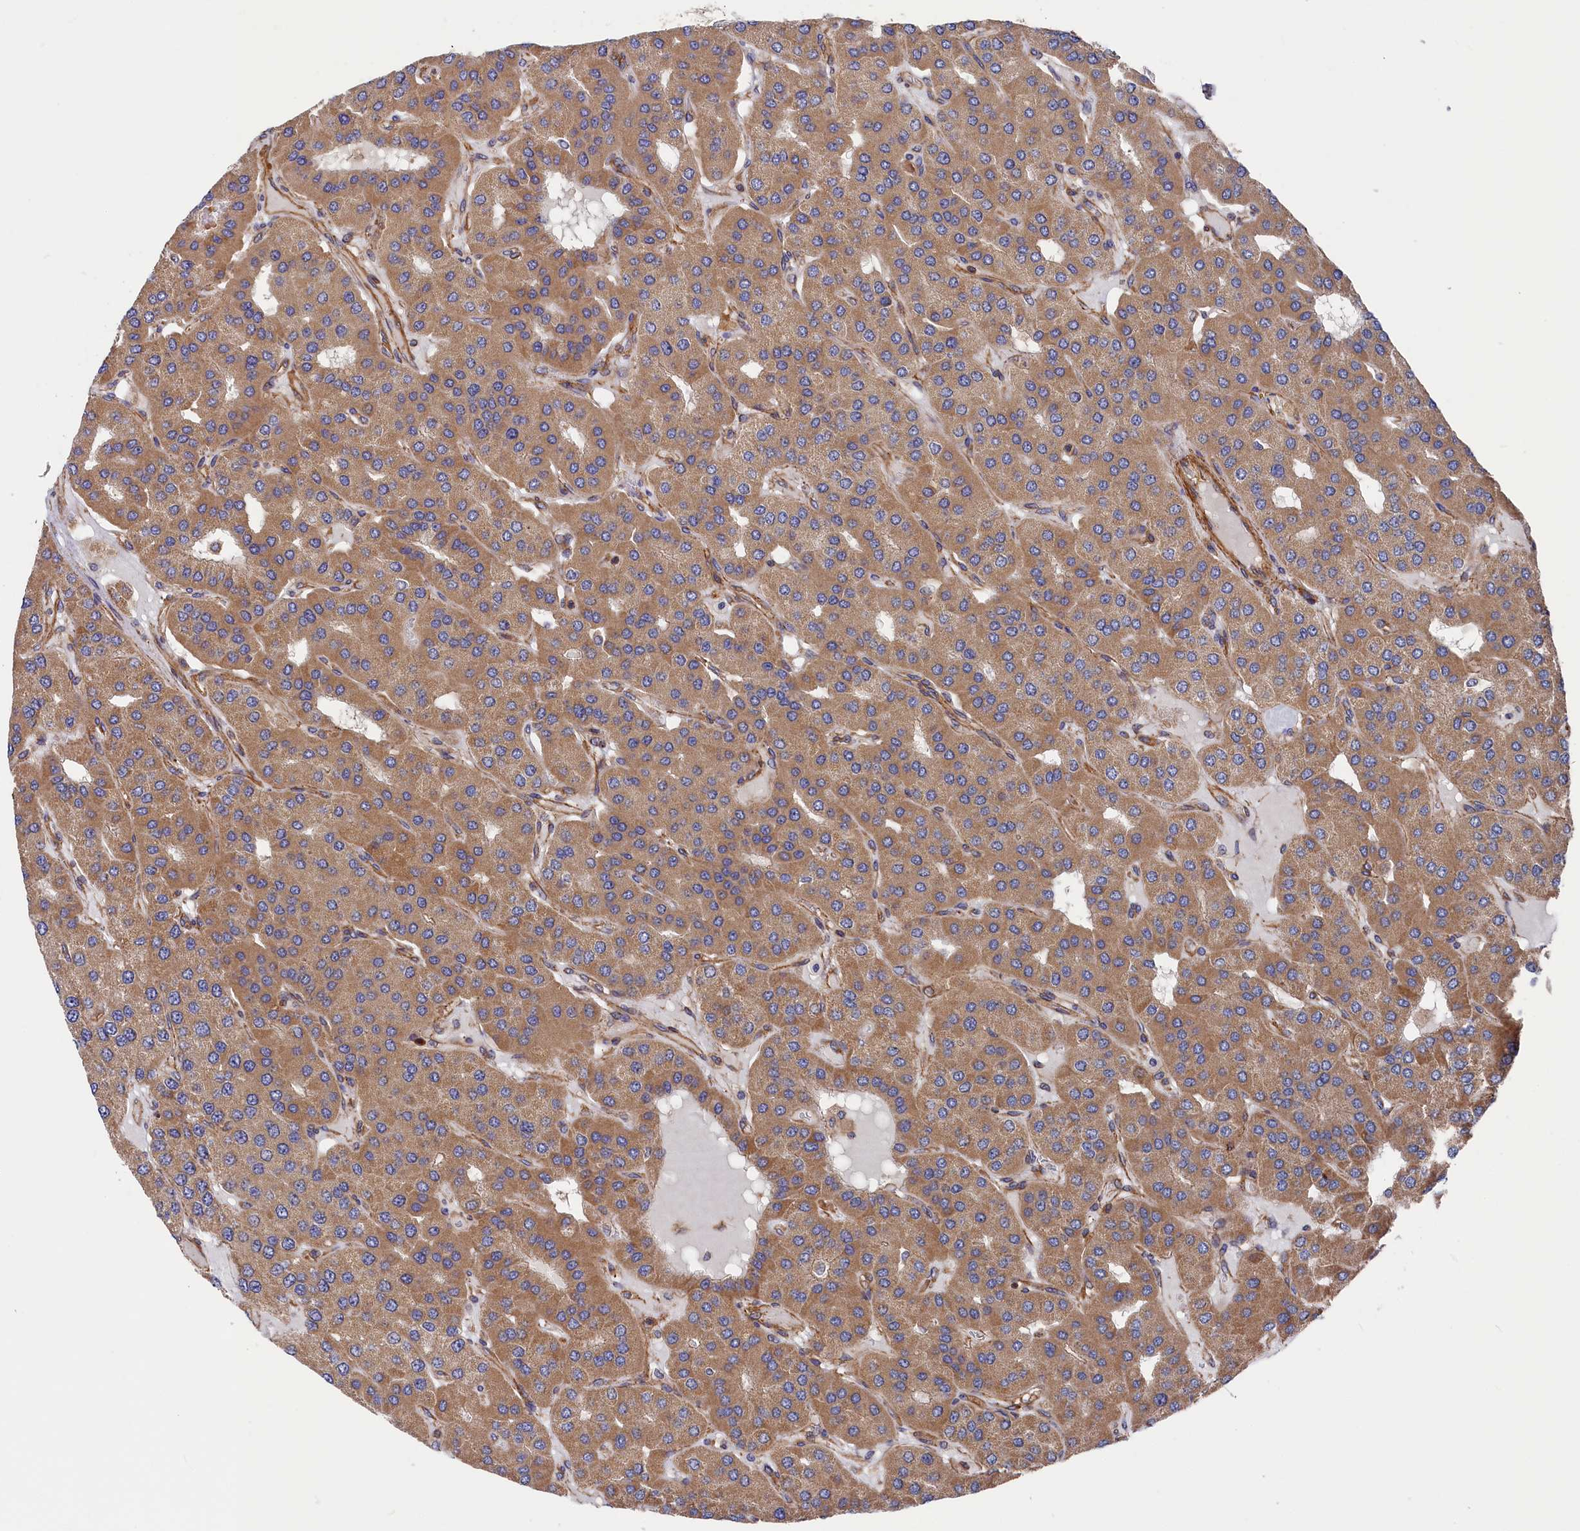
{"staining": {"intensity": "moderate", "quantity": ">75%", "location": "cytoplasmic/membranous"}, "tissue": "parathyroid gland", "cell_type": "Glandular cells", "image_type": "normal", "snomed": [{"axis": "morphology", "description": "Normal tissue, NOS"}, {"axis": "morphology", "description": "Adenoma, NOS"}, {"axis": "topography", "description": "Parathyroid gland"}], "caption": "Brown immunohistochemical staining in normal human parathyroid gland exhibits moderate cytoplasmic/membranous positivity in about >75% of glandular cells.", "gene": "LDHD", "patient": {"sex": "female", "age": 86}}